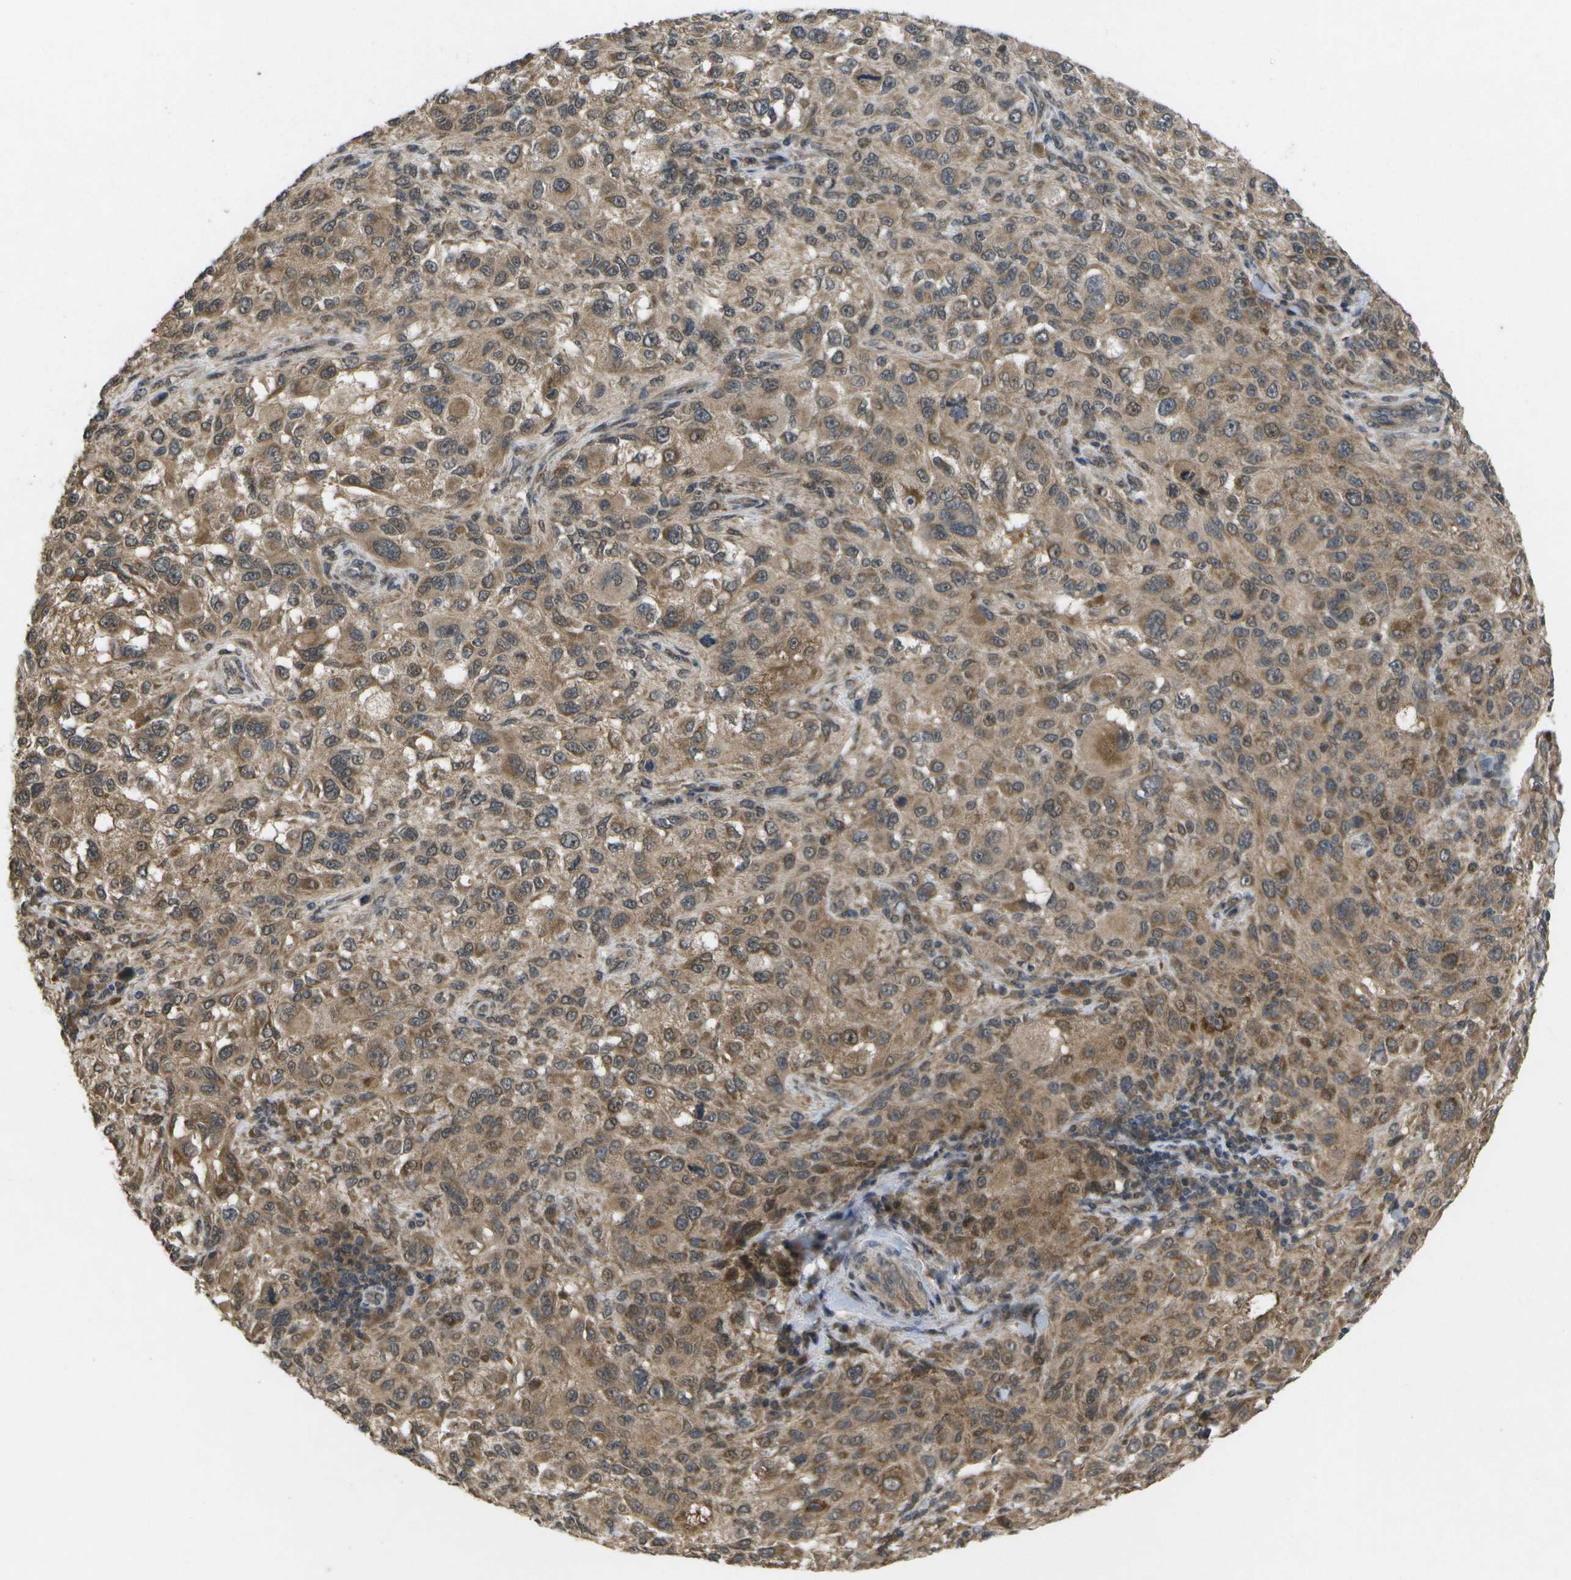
{"staining": {"intensity": "moderate", "quantity": ">75%", "location": "cytoplasmic/membranous,nuclear"}, "tissue": "melanoma", "cell_type": "Tumor cells", "image_type": "cancer", "snomed": [{"axis": "morphology", "description": "Necrosis, NOS"}, {"axis": "morphology", "description": "Malignant melanoma, NOS"}, {"axis": "topography", "description": "Skin"}], "caption": "An immunohistochemistry micrograph of tumor tissue is shown. Protein staining in brown labels moderate cytoplasmic/membranous and nuclear positivity in melanoma within tumor cells.", "gene": "ALAS1", "patient": {"sex": "female", "age": 87}}